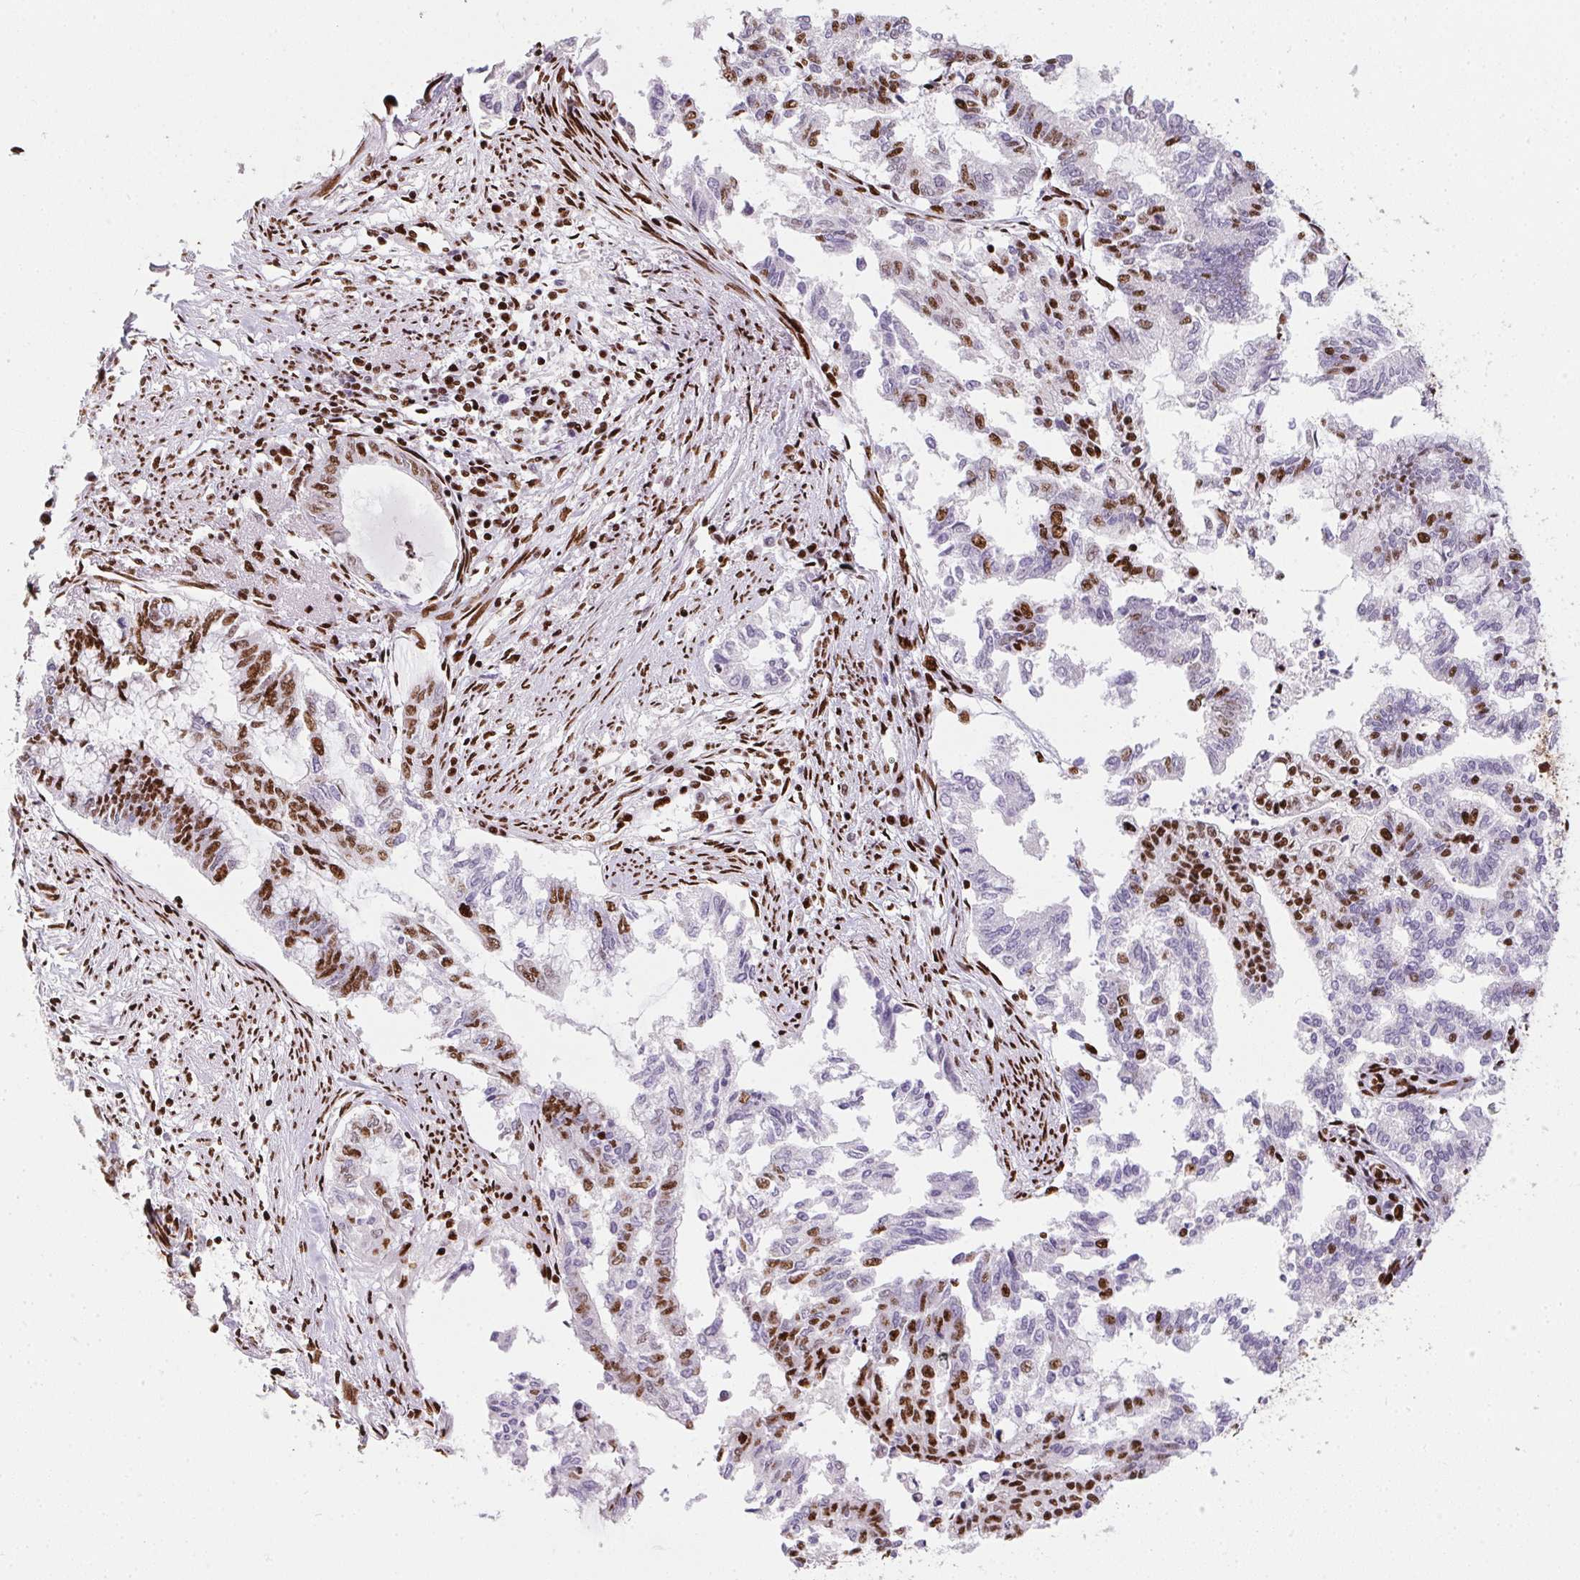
{"staining": {"intensity": "strong", "quantity": "25%-75%", "location": "nuclear"}, "tissue": "endometrial cancer", "cell_type": "Tumor cells", "image_type": "cancer", "snomed": [{"axis": "morphology", "description": "Adenocarcinoma, NOS"}, {"axis": "topography", "description": "Endometrium"}], "caption": "The immunohistochemical stain highlights strong nuclear positivity in tumor cells of adenocarcinoma (endometrial) tissue. (DAB (3,3'-diaminobenzidine) = brown stain, brightfield microscopy at high magnification).", "gene": "PAGE3", "patient": {"sex": "female", "age": 79}}